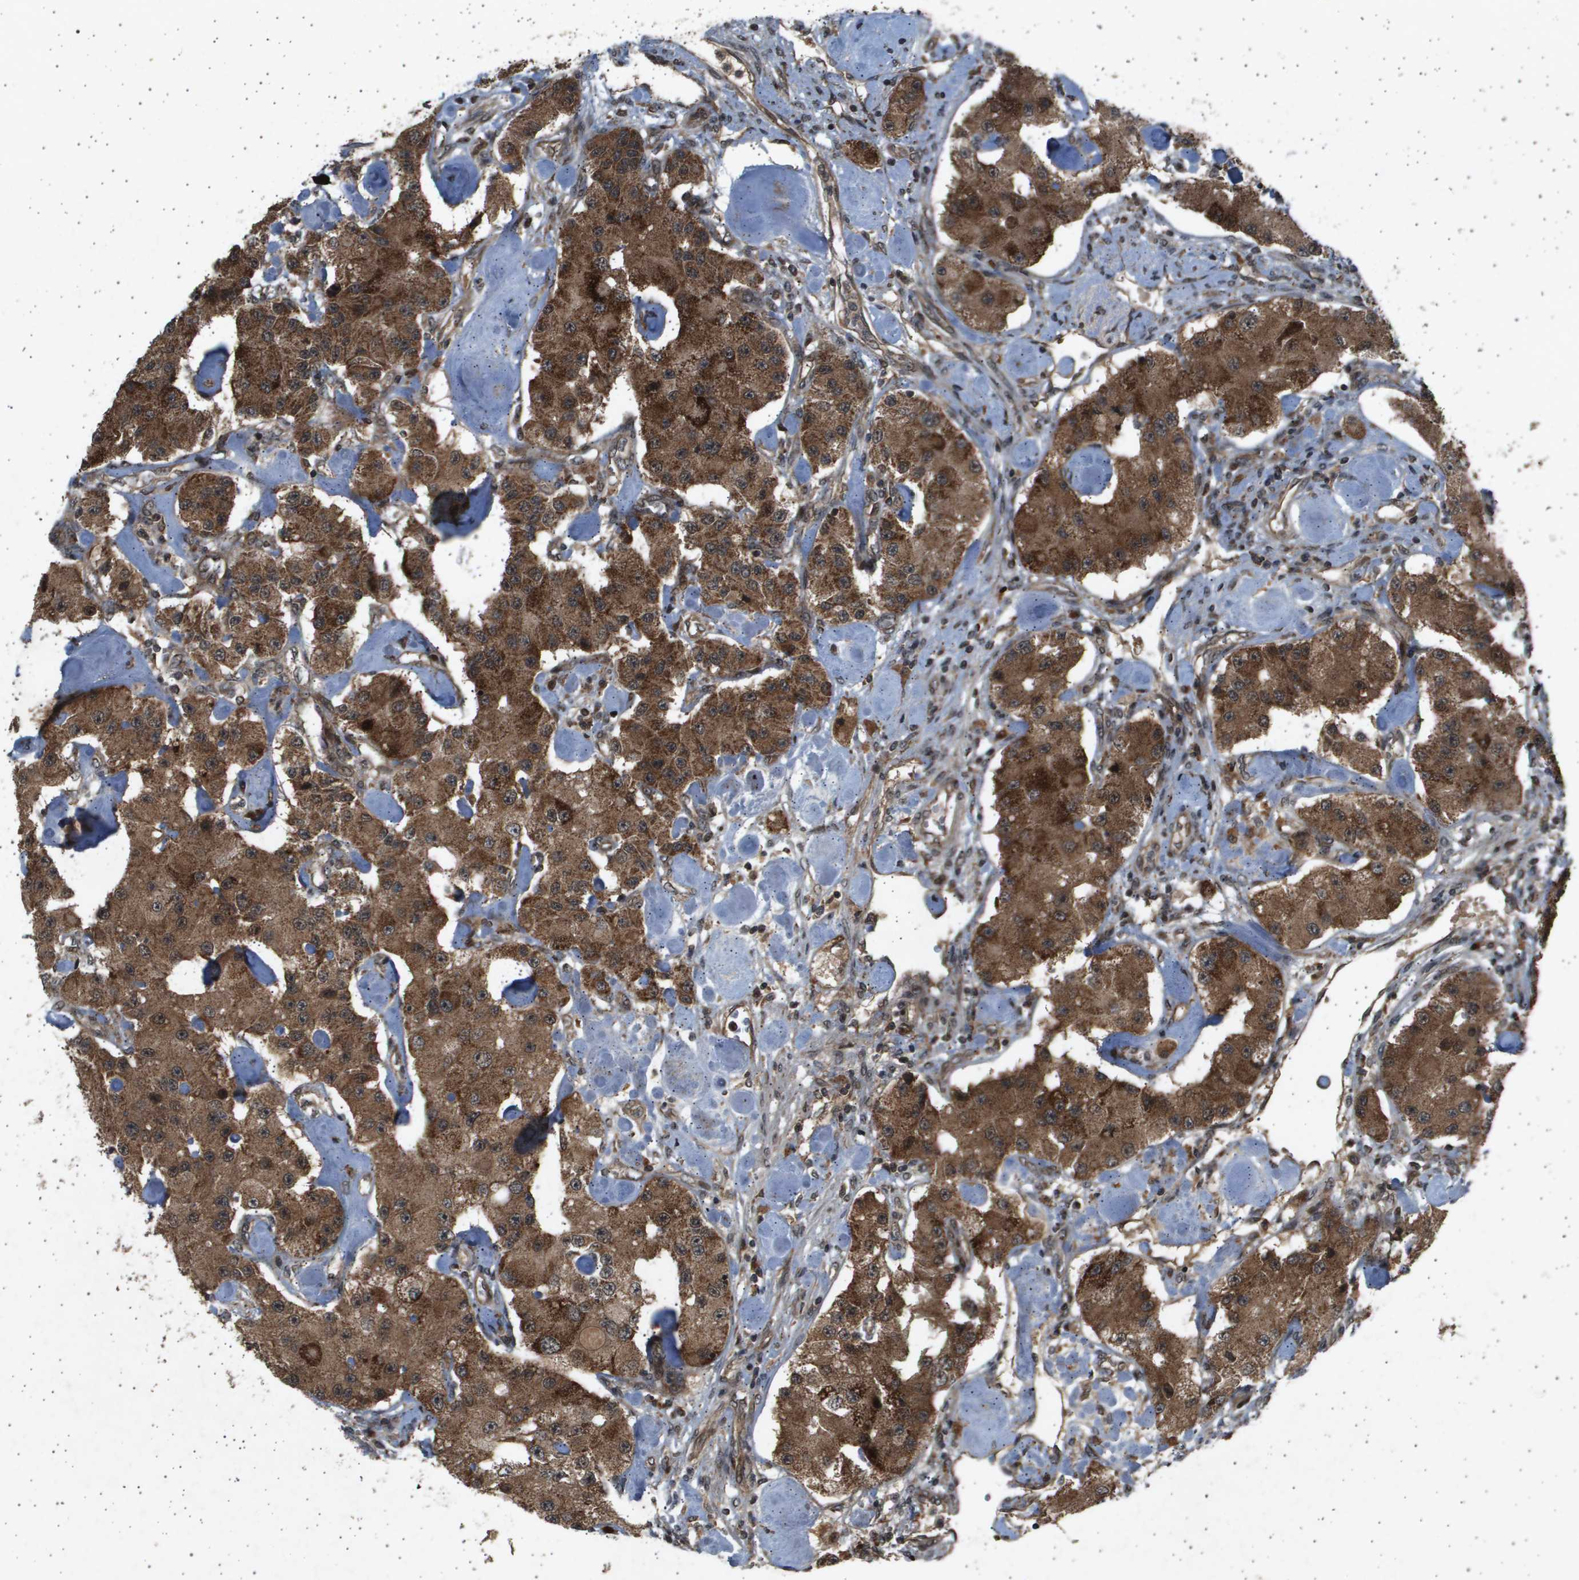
{"staining": {"intensity": "strong", "quantity": ">75%", "location": "cytoplasmic/membranous,nuclear"}, "tissue": "carcinoid", "cell_type": "Tumor cells", "image_type": "cancer", "snomed": [{"axis": "morphology", "description": "Carcinoid, malignant, NOS"}, {"axis": "topography", "description": "Pancreas"}], "caption": "Immunohistochemistry image of malignant carcinoid stained for a protein (brown), which exhibits high levels of strong cytoplasmic/membranous and nuclear staining in approximately >75% of tumor cells.", "gene": "TNRC6A", "patient": {"sex": "male", "age": 41}}